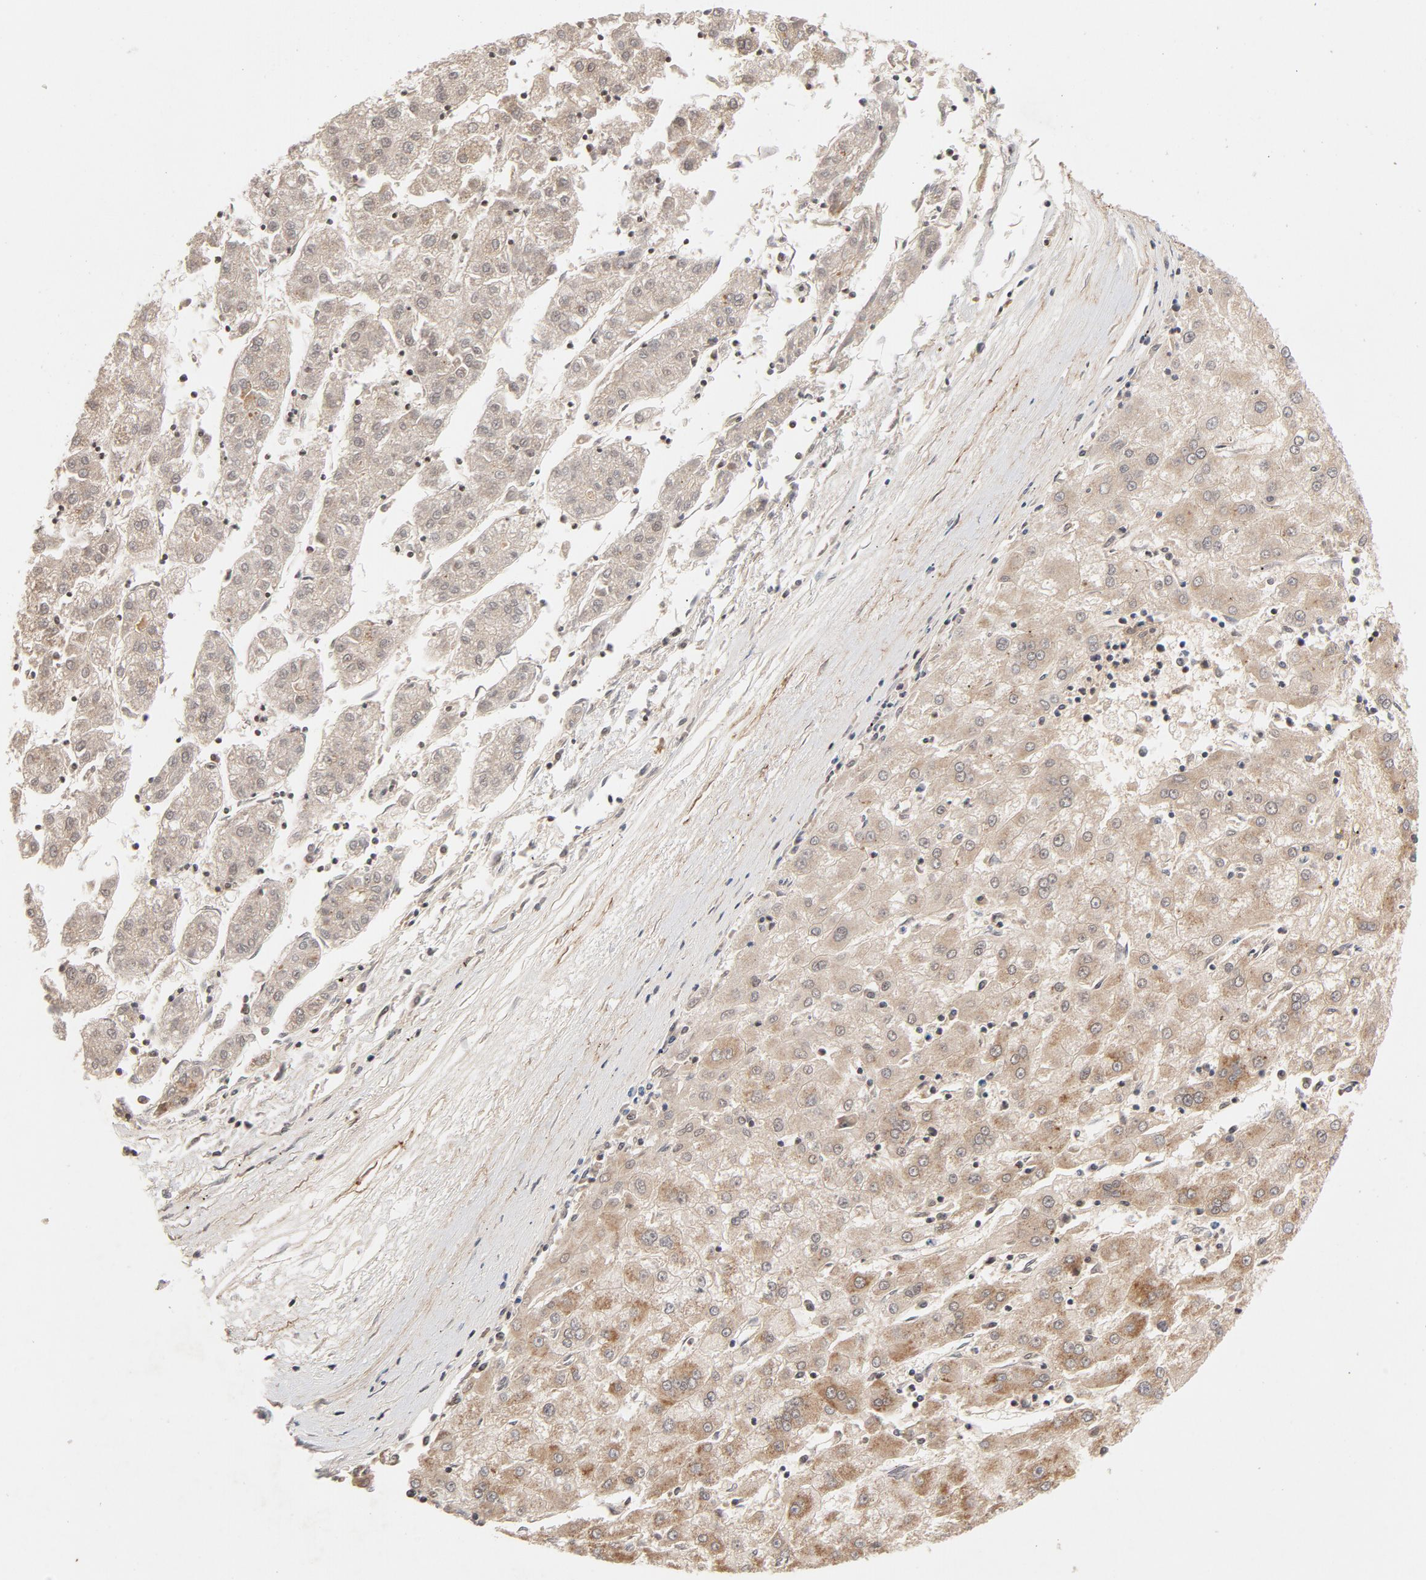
{"staining": {"intensity": "weak", "quantity": ">75%", "location": "cytoplasmic/membranous"}, "tissue": "liver cancer", "cell_type": "Tumor cells", "image_type": "cancer", "snomed": [{"axis": "morphology", "description": "Carcinoma, Hepatocellular, NOS"}, {"axis": "topography", "description": "Liver"}], "caption": "This is a histology image of immunohistochemistry staining of liver hepatocellular carcinoma, which shows weak positivity in the cytoplasmic/membranous of tumor cells.", "gene": "DNAAF2", "patient": {"sex": "male", "age": 72}}